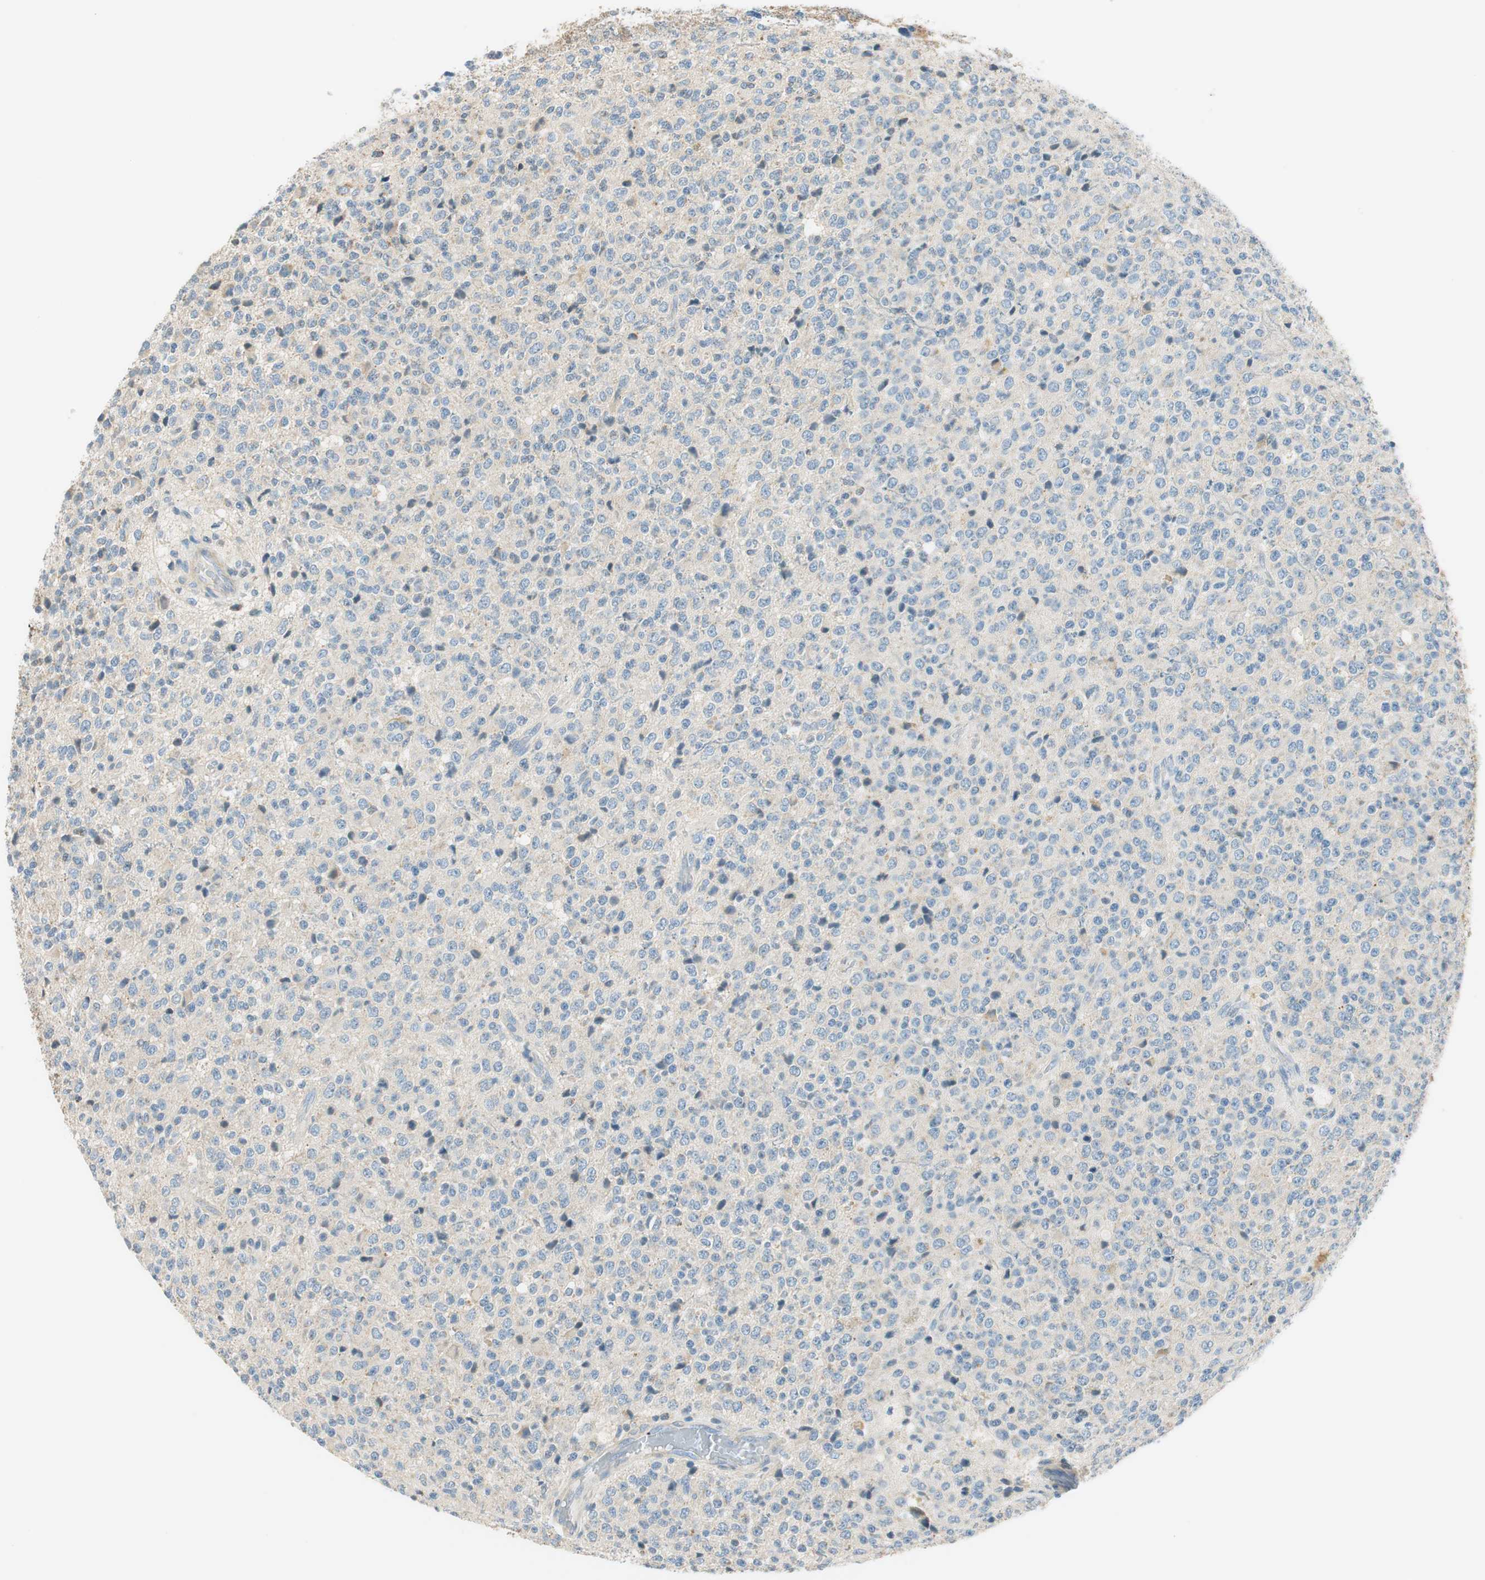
{"staining": {"intensity": "negative", "quantity": "none", "location": "none"}, "tissue": "glioma", "cell_type": "Tumor cells", "image_type": "cancer", "snomed": [{"axis": "morphology", "description": "Glioma, malignant, High grade"}, {"axis": "topography", "description": "pancreas cauda"}], "caption": "High power microscopy photomicrograph of an immunohistochemistry photomicrograph of glioma, revealing no significant positivity in tumor cells. The staining is performed using DAB brown chromogen with nuclei counter-stained in using hematoxylin.", "gene": "TACR3", "patient": {"sex": "male", "age": 60}}